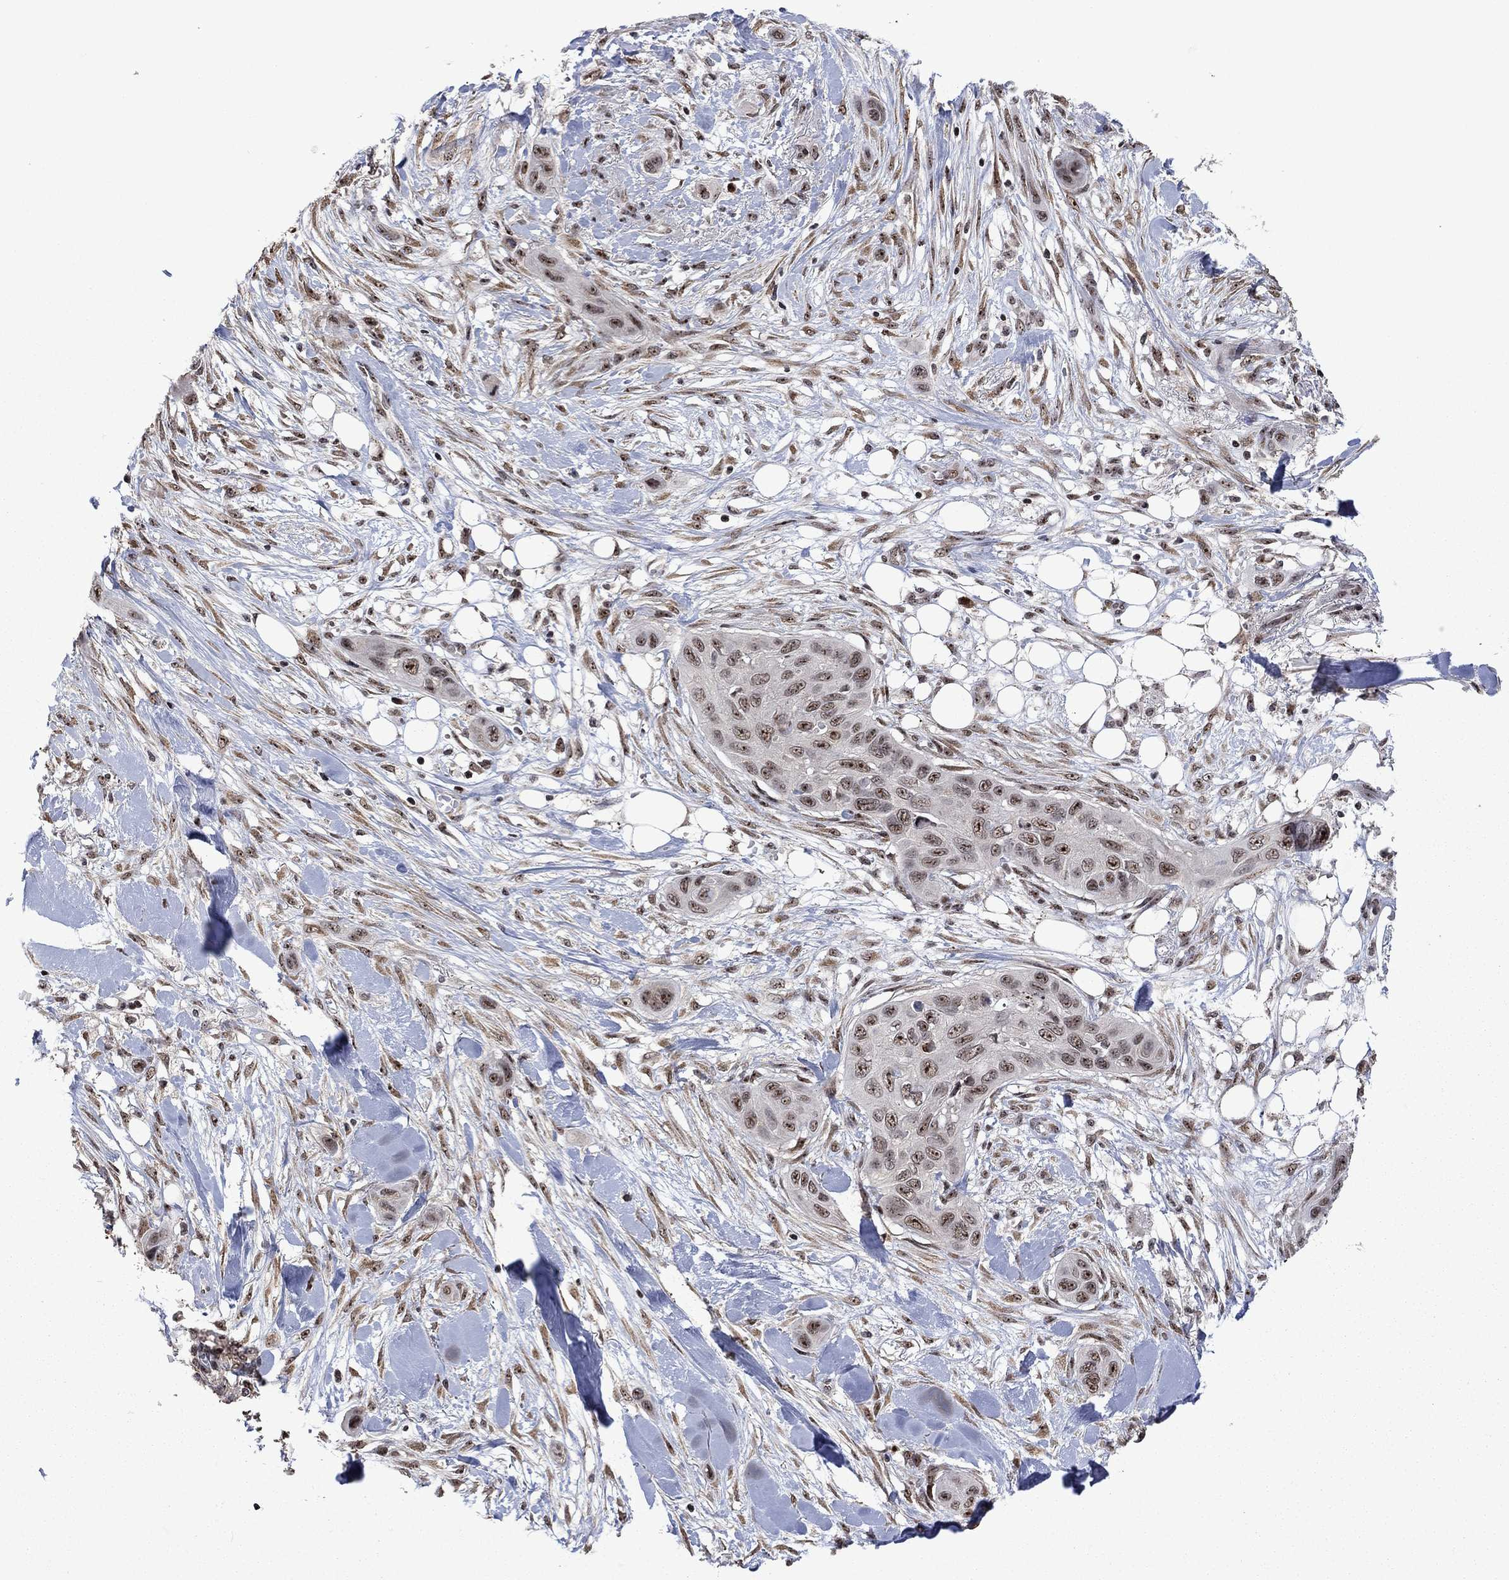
{"staining": {"intensity": "weak", "quantity": "25%-75%", "location": "nuclear"}, "tissue": "skin cancer", "cell_type": "Tumor cells", "image_type": "cancer", "snomed": [{"axis": "morphology", "description": "Squamous cell carcinoma, NOS"}, {"axis": "topography", "description": "Skin"}], "caption": "Tumor cells demonstrate low levels of weak nuclear positivity in about 25%-75% of cells in squamous cell carcinoma (skin).", "gene": "FBL", "patient": {"sex": "male", "age": 78}}